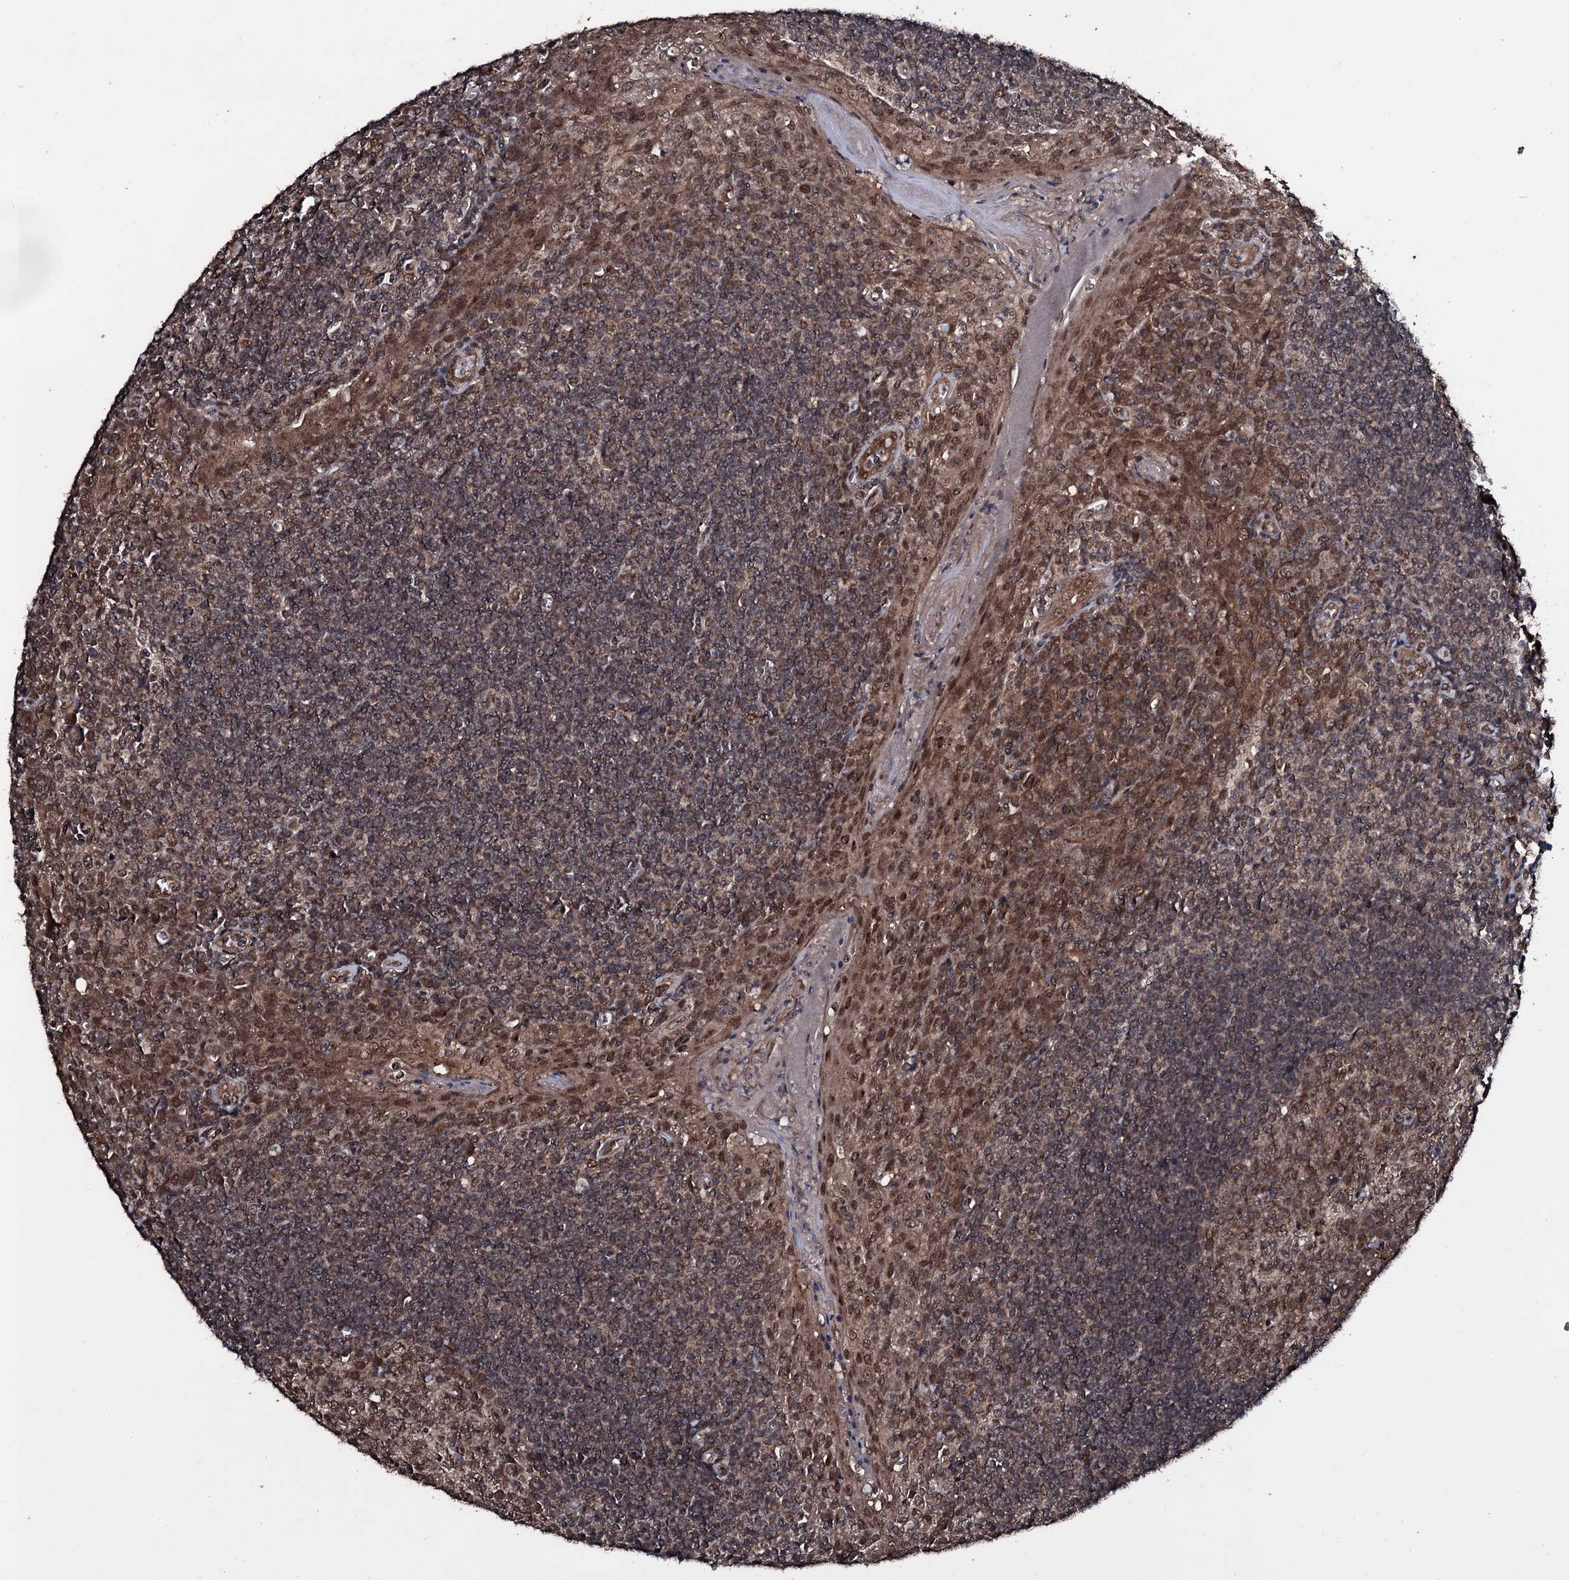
{"staining": {"intensity": "moderate", "quantity": ">75%", "location": "nuclear"}, "tissue": "tonsil", "cell_type": "Germinal center cells", "image_type": "normal", "snomed": [{"axis": "morphology", "description": "Normal tissue, NOS"}, {"axis": "topography", "description": "Tonsil"}], "caption": "Immunohistochemical staining of benign tonsil displays medium levels of moderate nuclear staining in approximately >75% of germinal center cells. (Brightfield microscopy of DAB IHC at high magnification).", "gene": "MRPS31", "patient": {"sex": "male", "age": 27}}